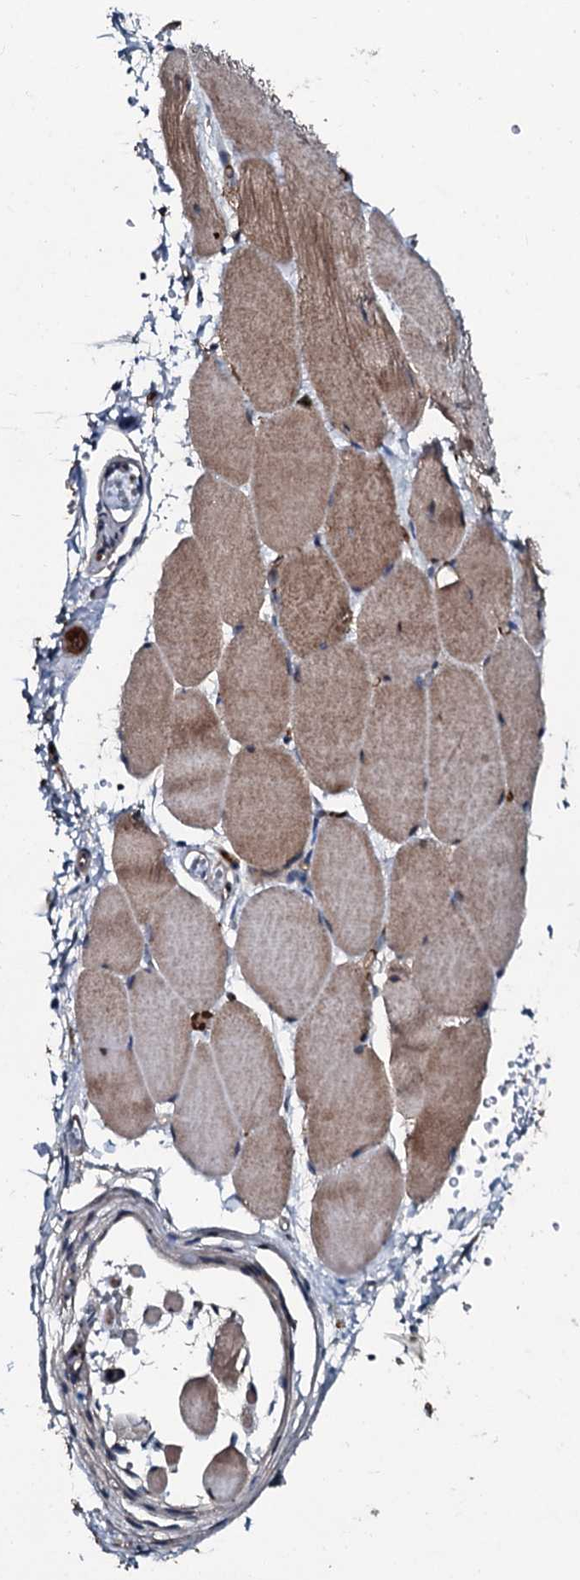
{"staining": {"intensity": "moderate", "quantity": "<25%", "location": "cytoplasmic/membranous"}, "tissue": "skeletal muscle", "cell_type": "Myocytes", "image_type": "normal", "snomed": [{"axis": "morphology", "description": "Normal tissue, NOS"}, {"axis": "topography", "description": "Skeletal muscle"}, {"axis": "topography", "description": "Parathyroid gland"}], "caption": "A photomicrograph showing moderate cytoplasmic/membranous staining in approximately <25% of myocytes in benign skeletal muscle, as visualized by brown immunohistochemical staining.", "gene": "AARS1", "patient": {"sex": "female", "age": 37}}